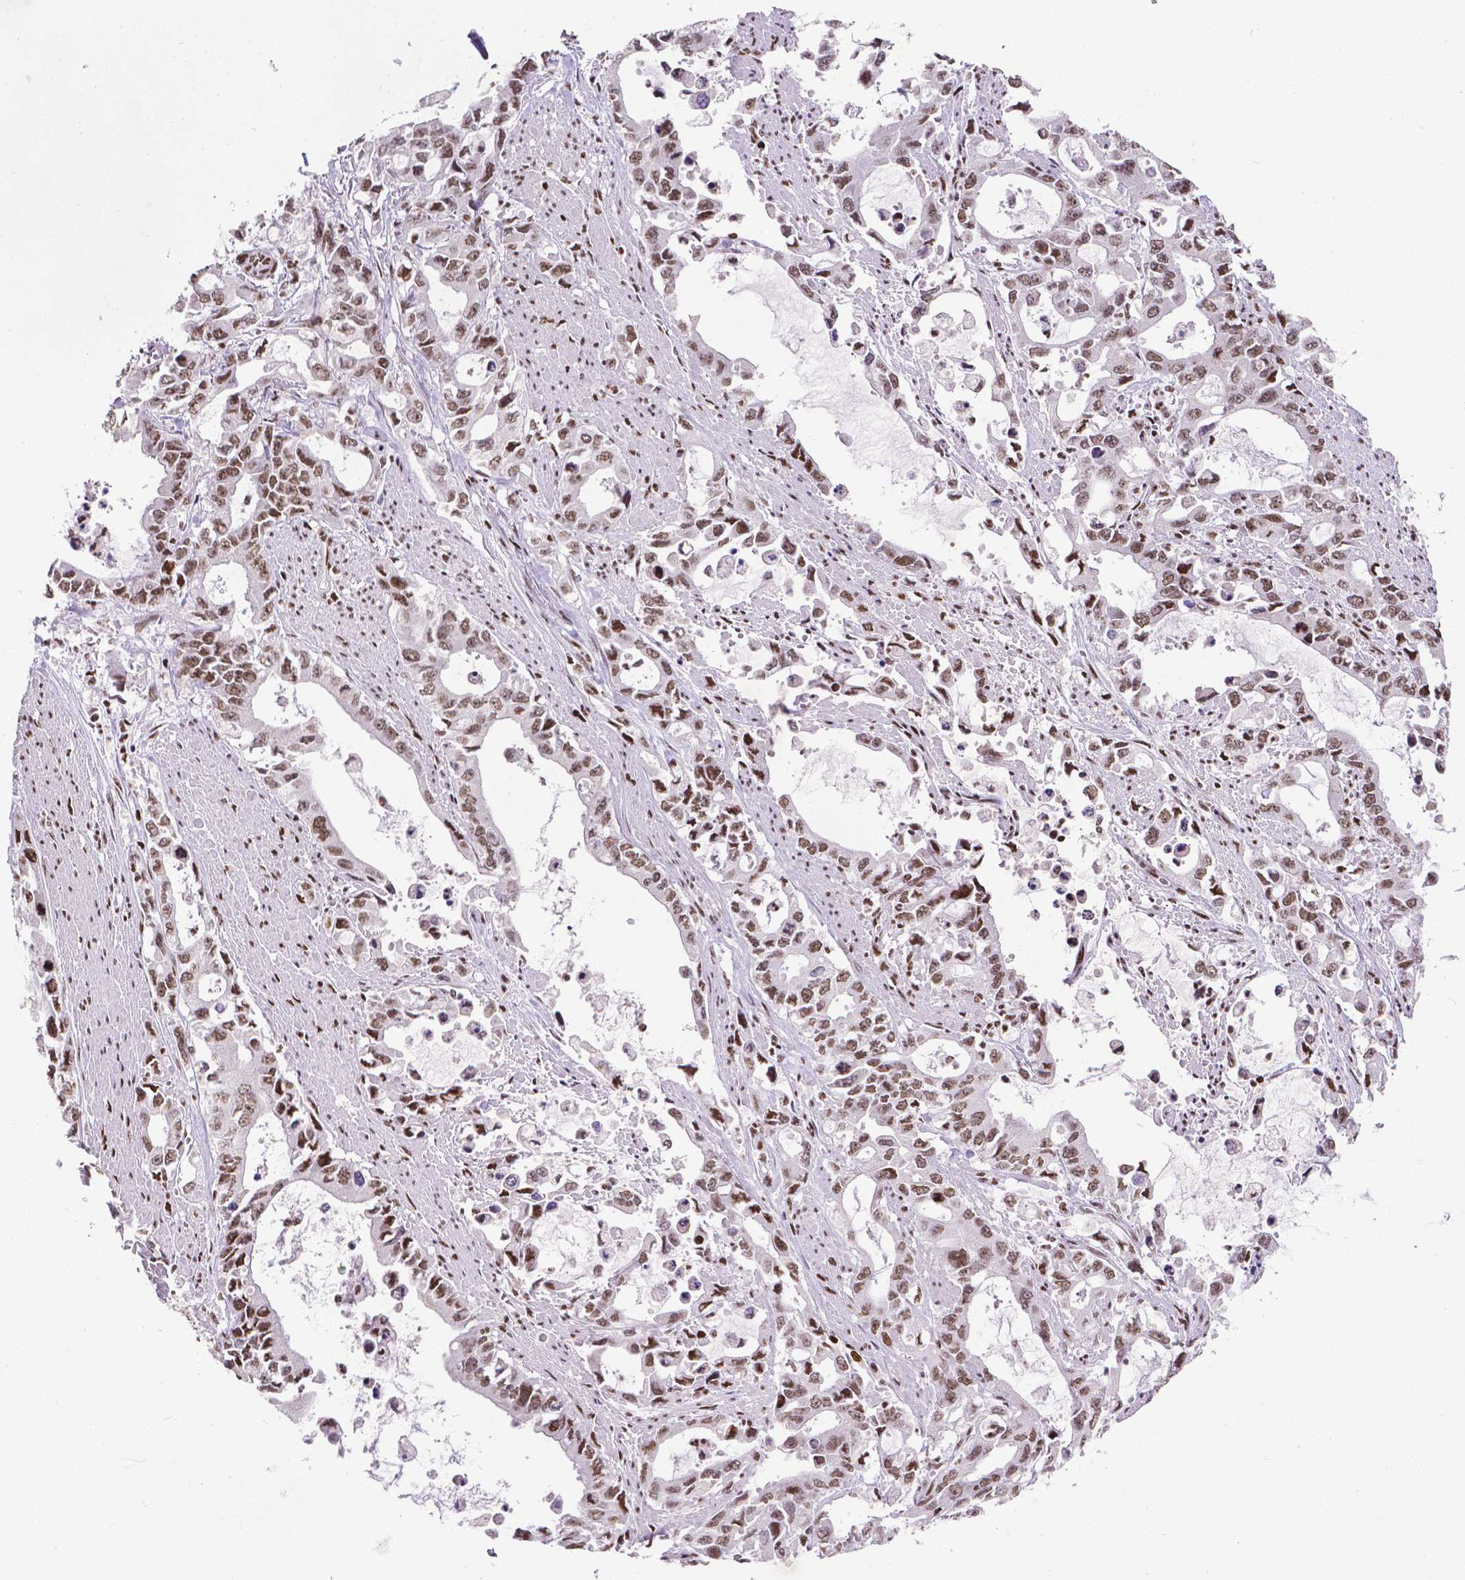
{"staining": {"intensity": "moderate", "quantity": ">75%", "location": "nuclear"}, "tissue": "stomach cancer", "cell_type": "Tumor cells", "image_type": "cancer", "snomed": [{"axis": "morphology", "description": "Adenocarcinoma, NOS"}, {"axis": "topography", "description": "Stomach, upper"}], "caption": "An IHC photomicrograph of neoplastic tissue is shown. Protein staining in brown shows moderate nuclear positivity in stomach cancer (adenocarcinoma) within tumor cells.", "gene": "CTCF", "patient": {"sex": "male", "age": 85}}